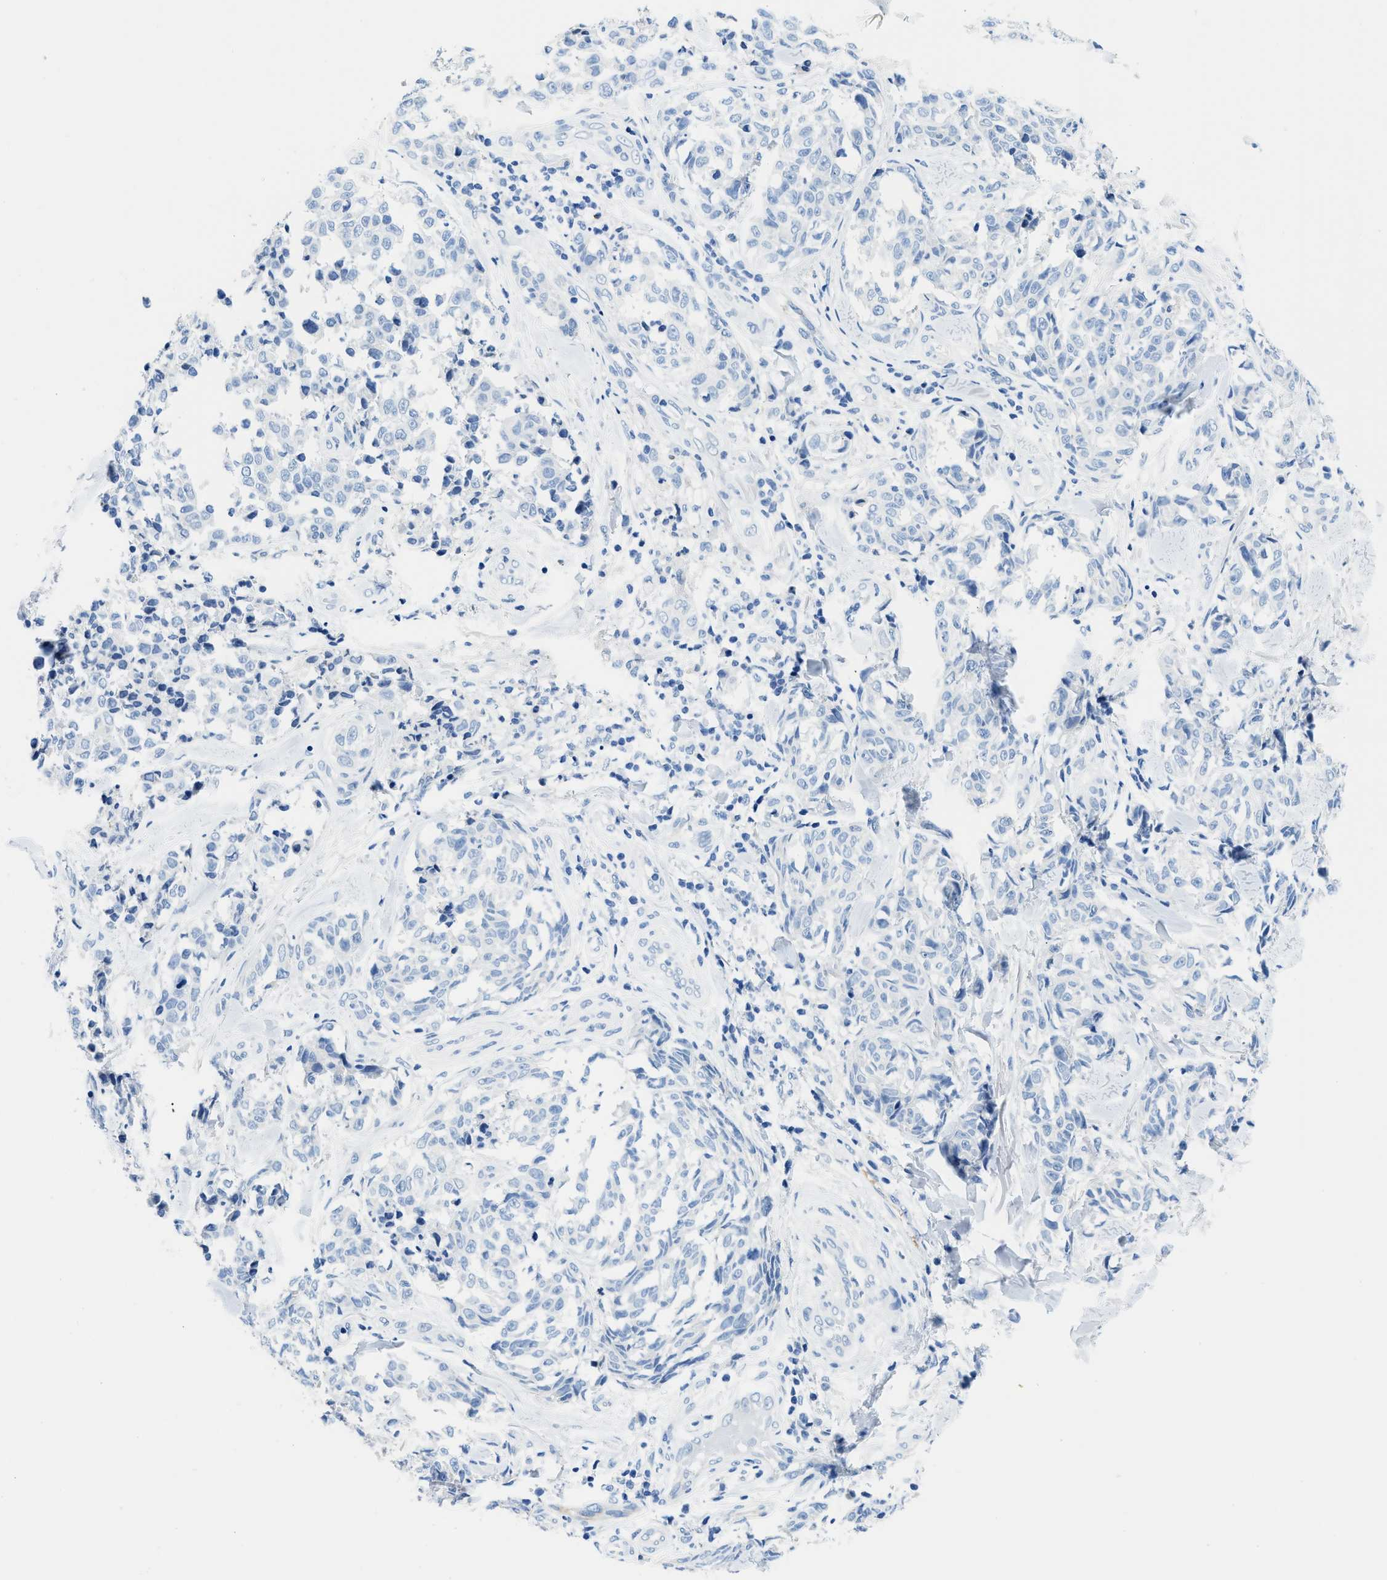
{"staining": {"intensity": "negative", "quantity": "none", "location": "none"}, "tissue": "melanoma", "cell_type": "Tumor cells", "image_type": "cancer", "snomed": [{"axis": "morphology", "description": "Malignant melanoma, NOS"}, {"axis": "topography", "description": "Skin"}], "caption": "The photomicrograph reveals no significant staining in tumor cells of melanoma.", "gene": "MBL2", "patient": {"sex": "female", "age": 64}}